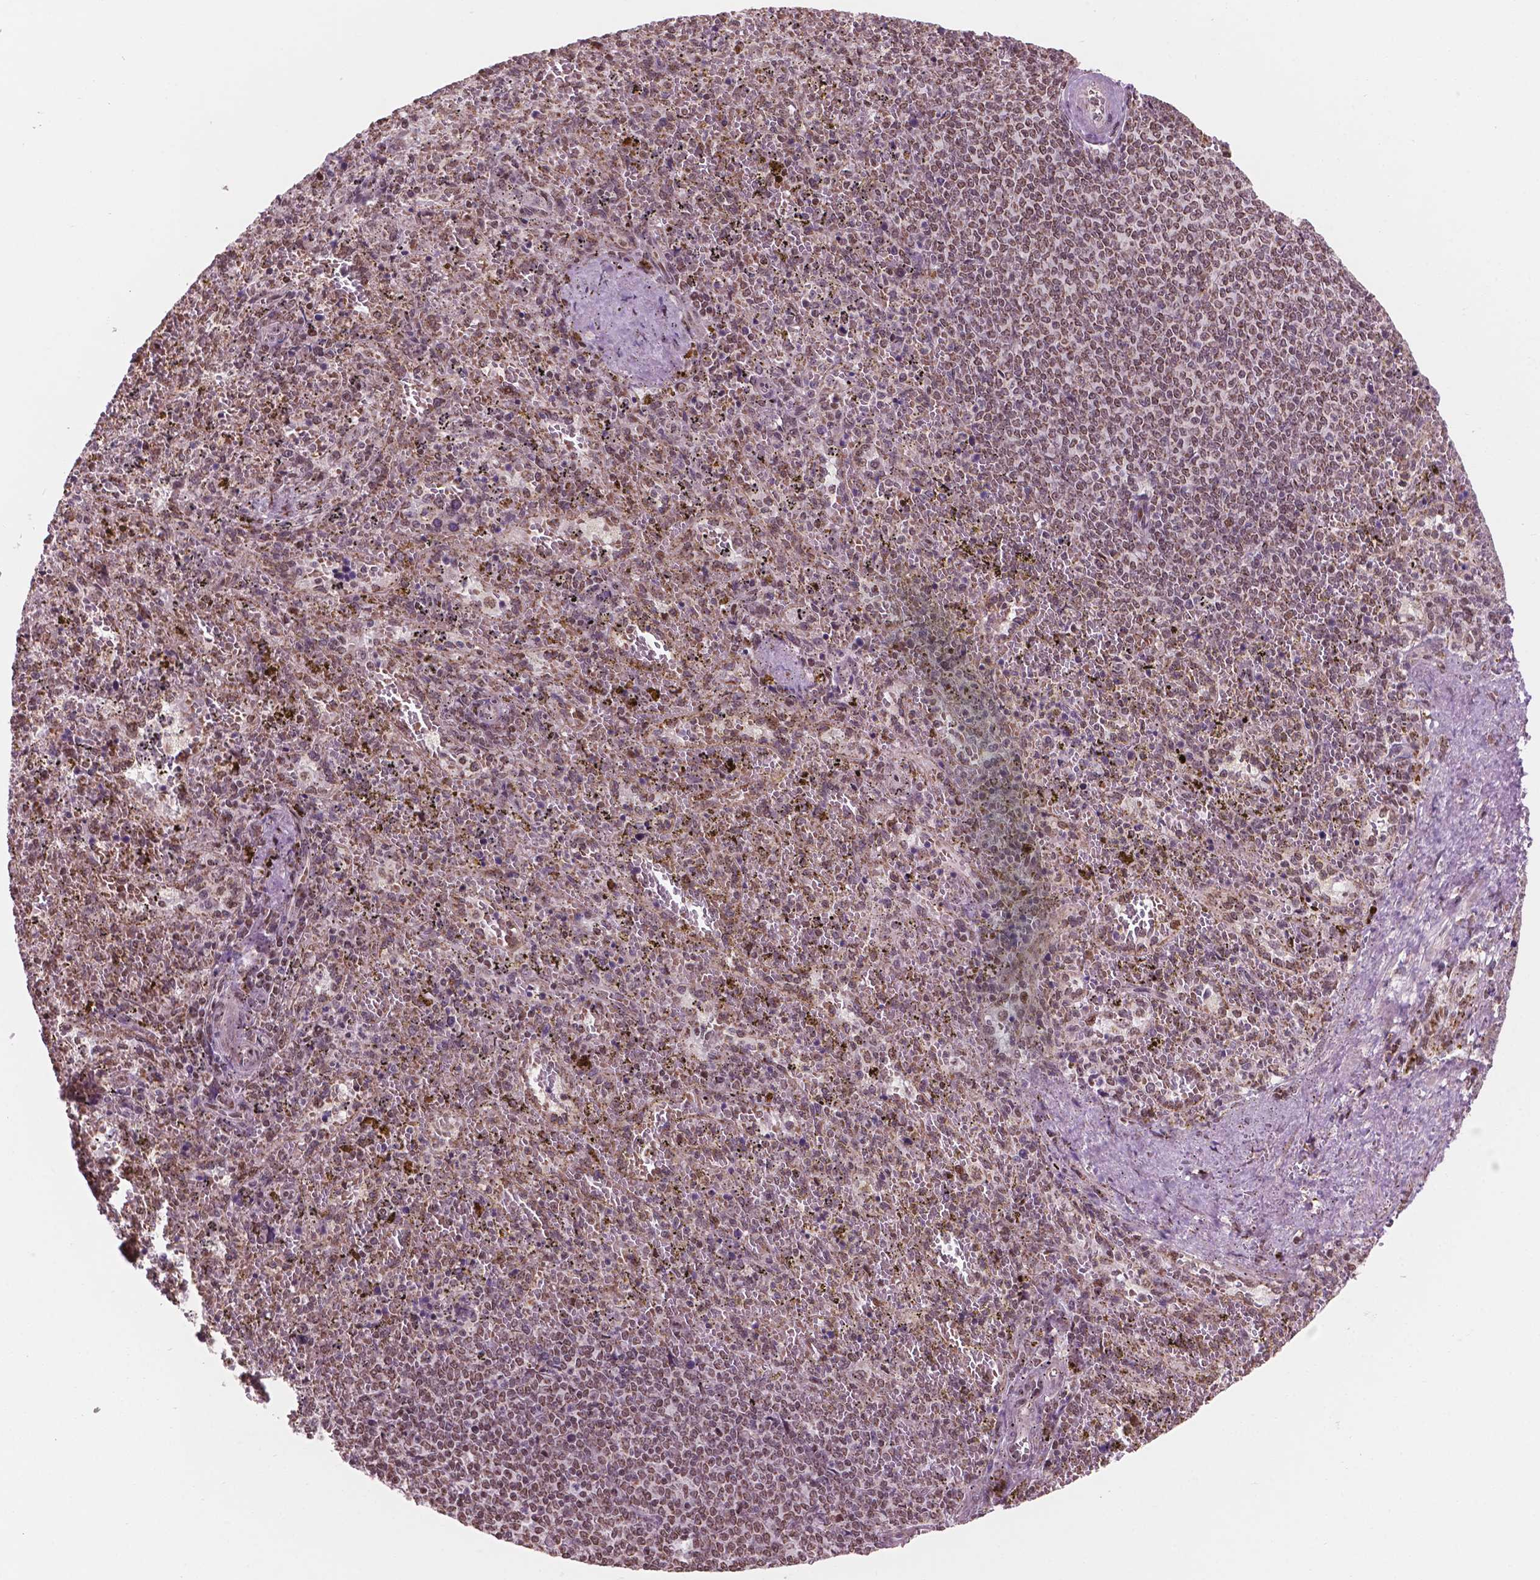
{"staining": {"intensity": "moderate", "quantity": "25%-75%", "location": "nuclear"}, "tissue": "spleen", "cell_type": "Cells in red pulp", "image_type": "normal", "snomed": [{"axis": "morphology", "description": "Normal tissue, NOS"}, {"axis": "topography", "description": "Spleen"}], "caption": "DAB immunohistochemical staining of normal spleen exhibits moderate nuclear protein expression in about 25%-75% of cells in red pulp.", "gene": "NDUFA10", "patient": {"sex": "female", "age": 50}}